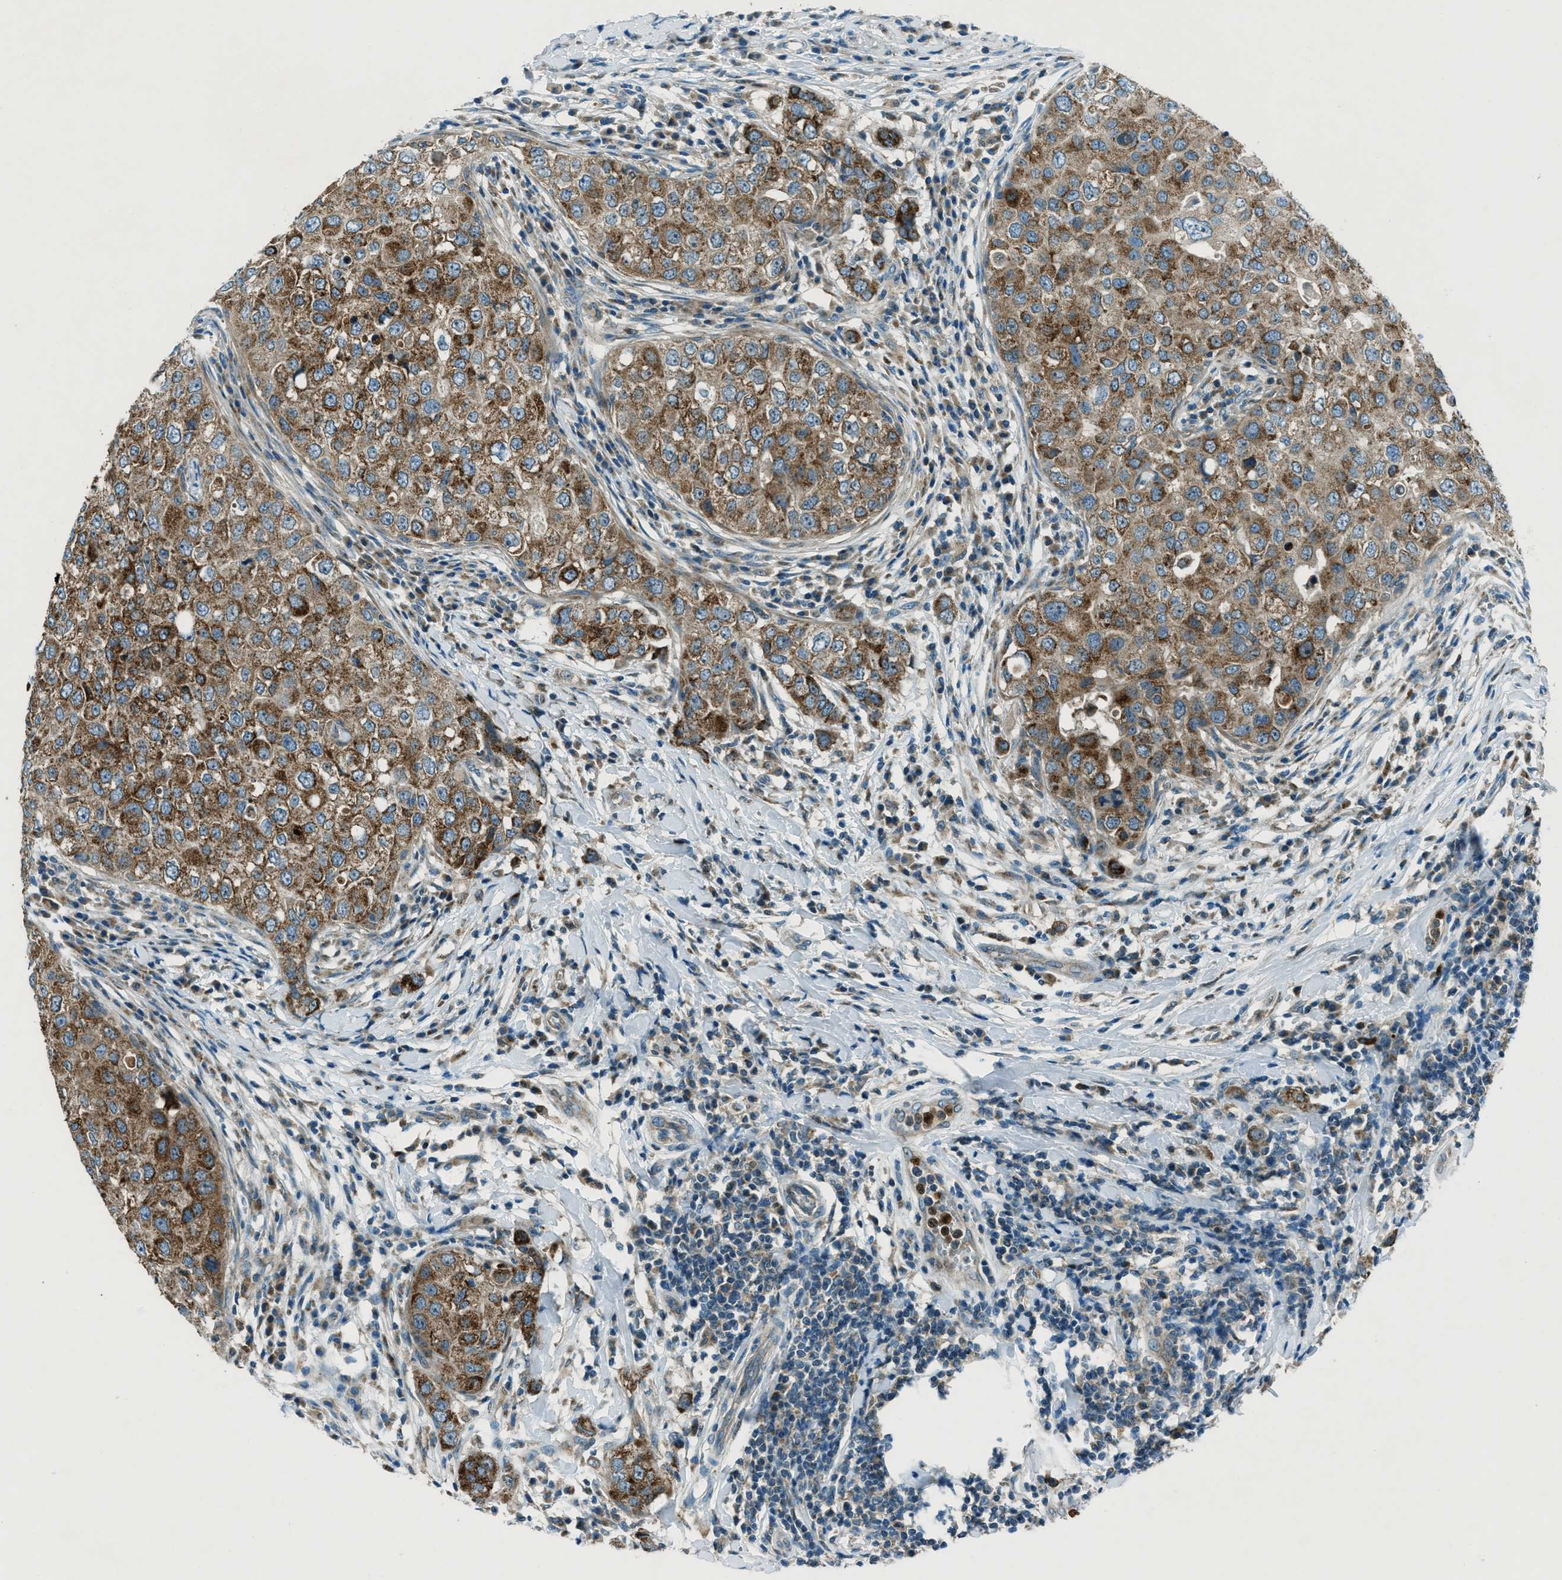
{"staining": {"intensity": "moderate", "quantity": ">75%", "location": "cytoplasmic/membranous"}, "tissue": "breast cancer", "cell_type": "Tumor cells", "image_type": "cancer", "snomed": [{"axis": "morphology", "description": "Duct carcinoma"}, {"axis": "topography", "description": "Breast"}], "caption": "A medium amount of moderate cytoplasmic/membranous expression is appreciated in approximately >75% of tumor cells in infiltrating ductal carcinoma (breast) tissue.", "gene": "FAR1", "patient": {"sex": "female", "age": 27}}